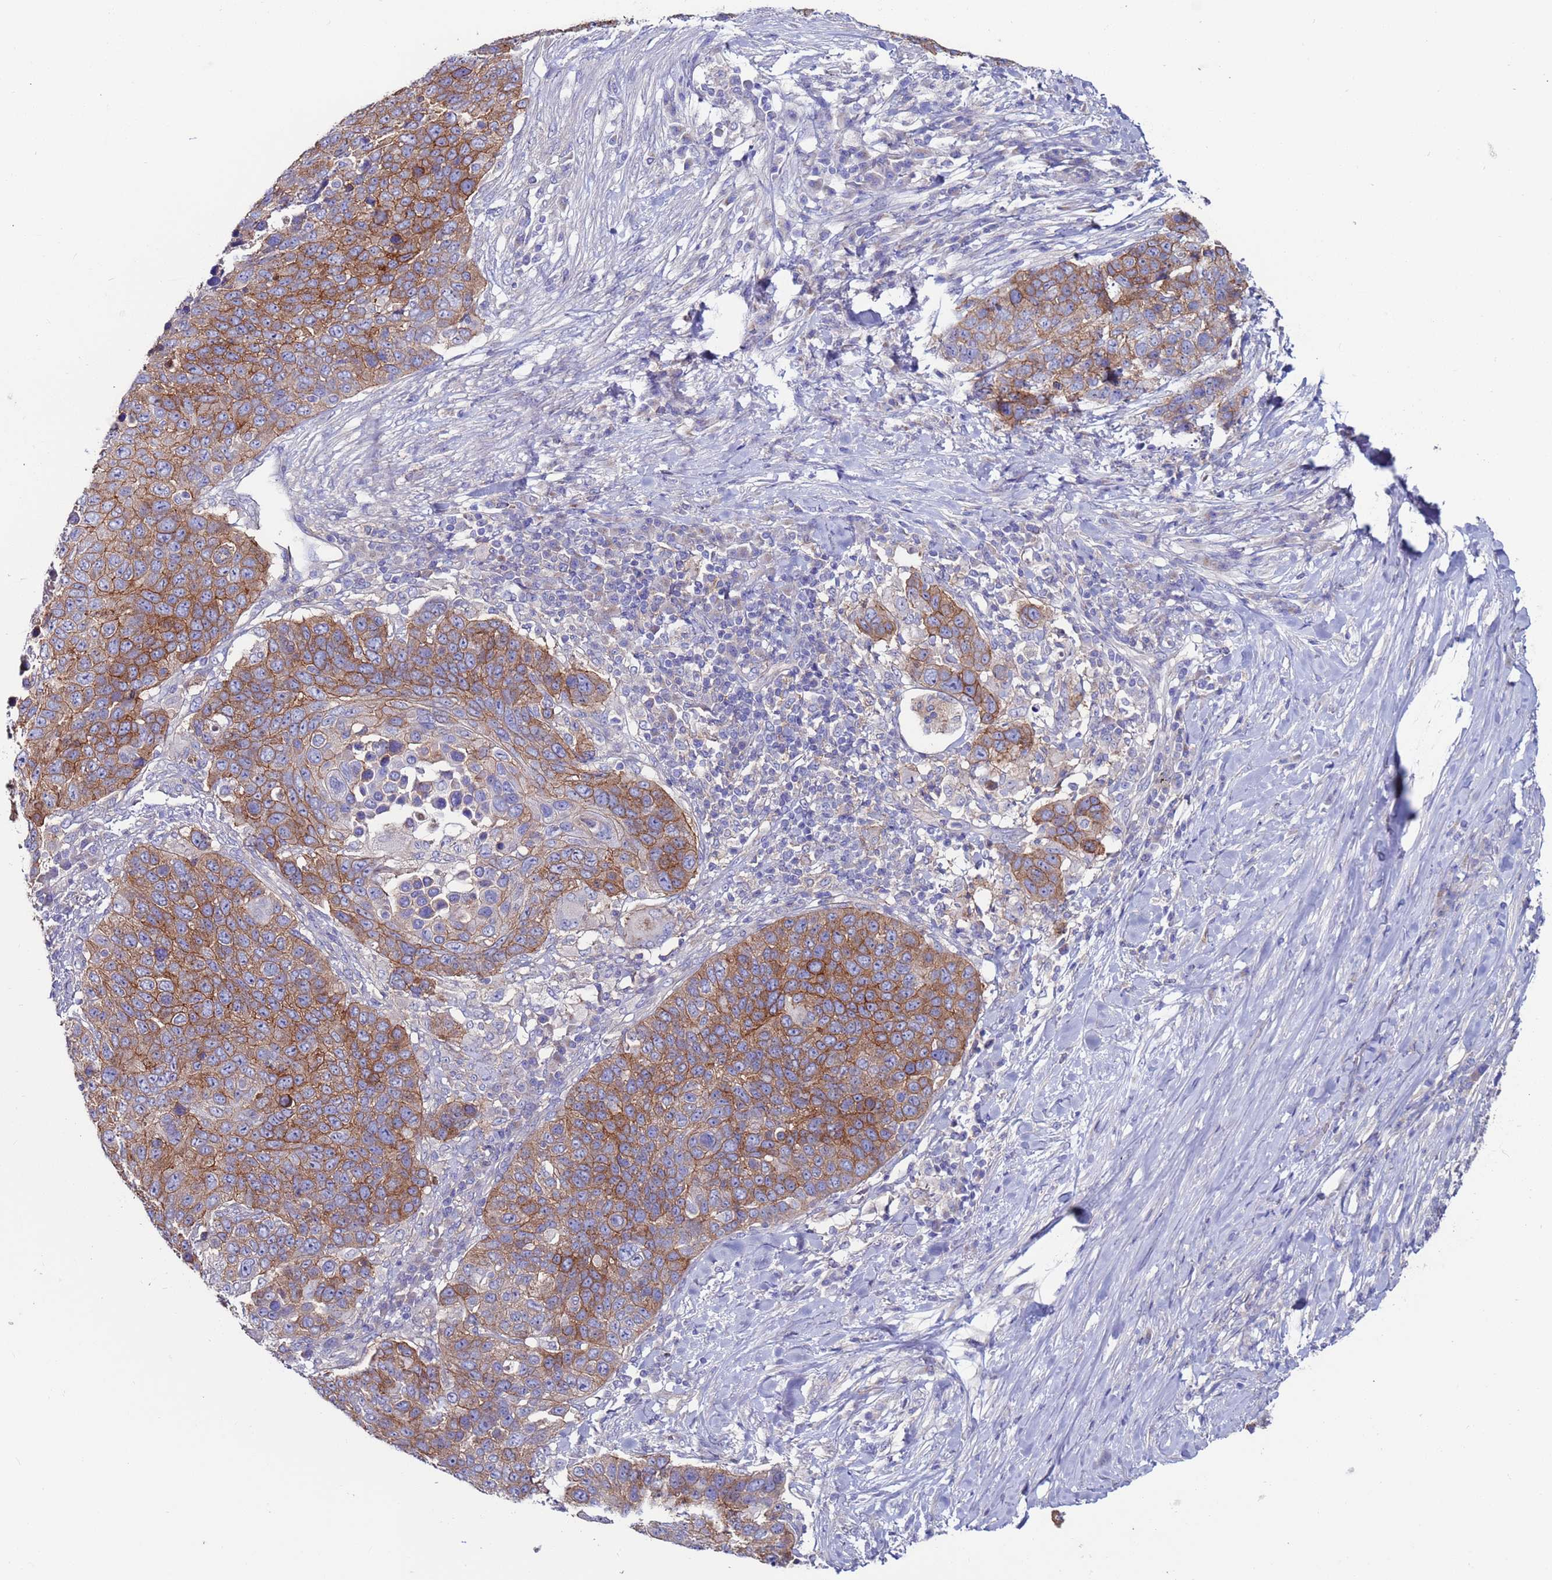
{"staining": {"intensity": "strong", "quantity": ">75%", "location": "cytoplasmic/membranous"}, "tissue": "lung cancer", "cell_type": "Tumor cells", "image_type": "cancer", "snomed": [{"axis": "morphology", "description": "Normal tissue, NOS"}, {"axis": "morphology", "description": "Squamous cell carcinoma, NOS"}, {"axis": "topography", "description": "Lymph node"}, {"axis": "topography", "description": "Lung"}], "caption": "DAB (3,3'-diaminobenzidine) immunohistochemical staining of lung squamous cell carcinoma demonstrates strong cytoplasmic/membranous protein positivity in about >75% of tumor cells.", "gene": "KRTCAP3", "patient": {"sex": "male", "age": 66}}